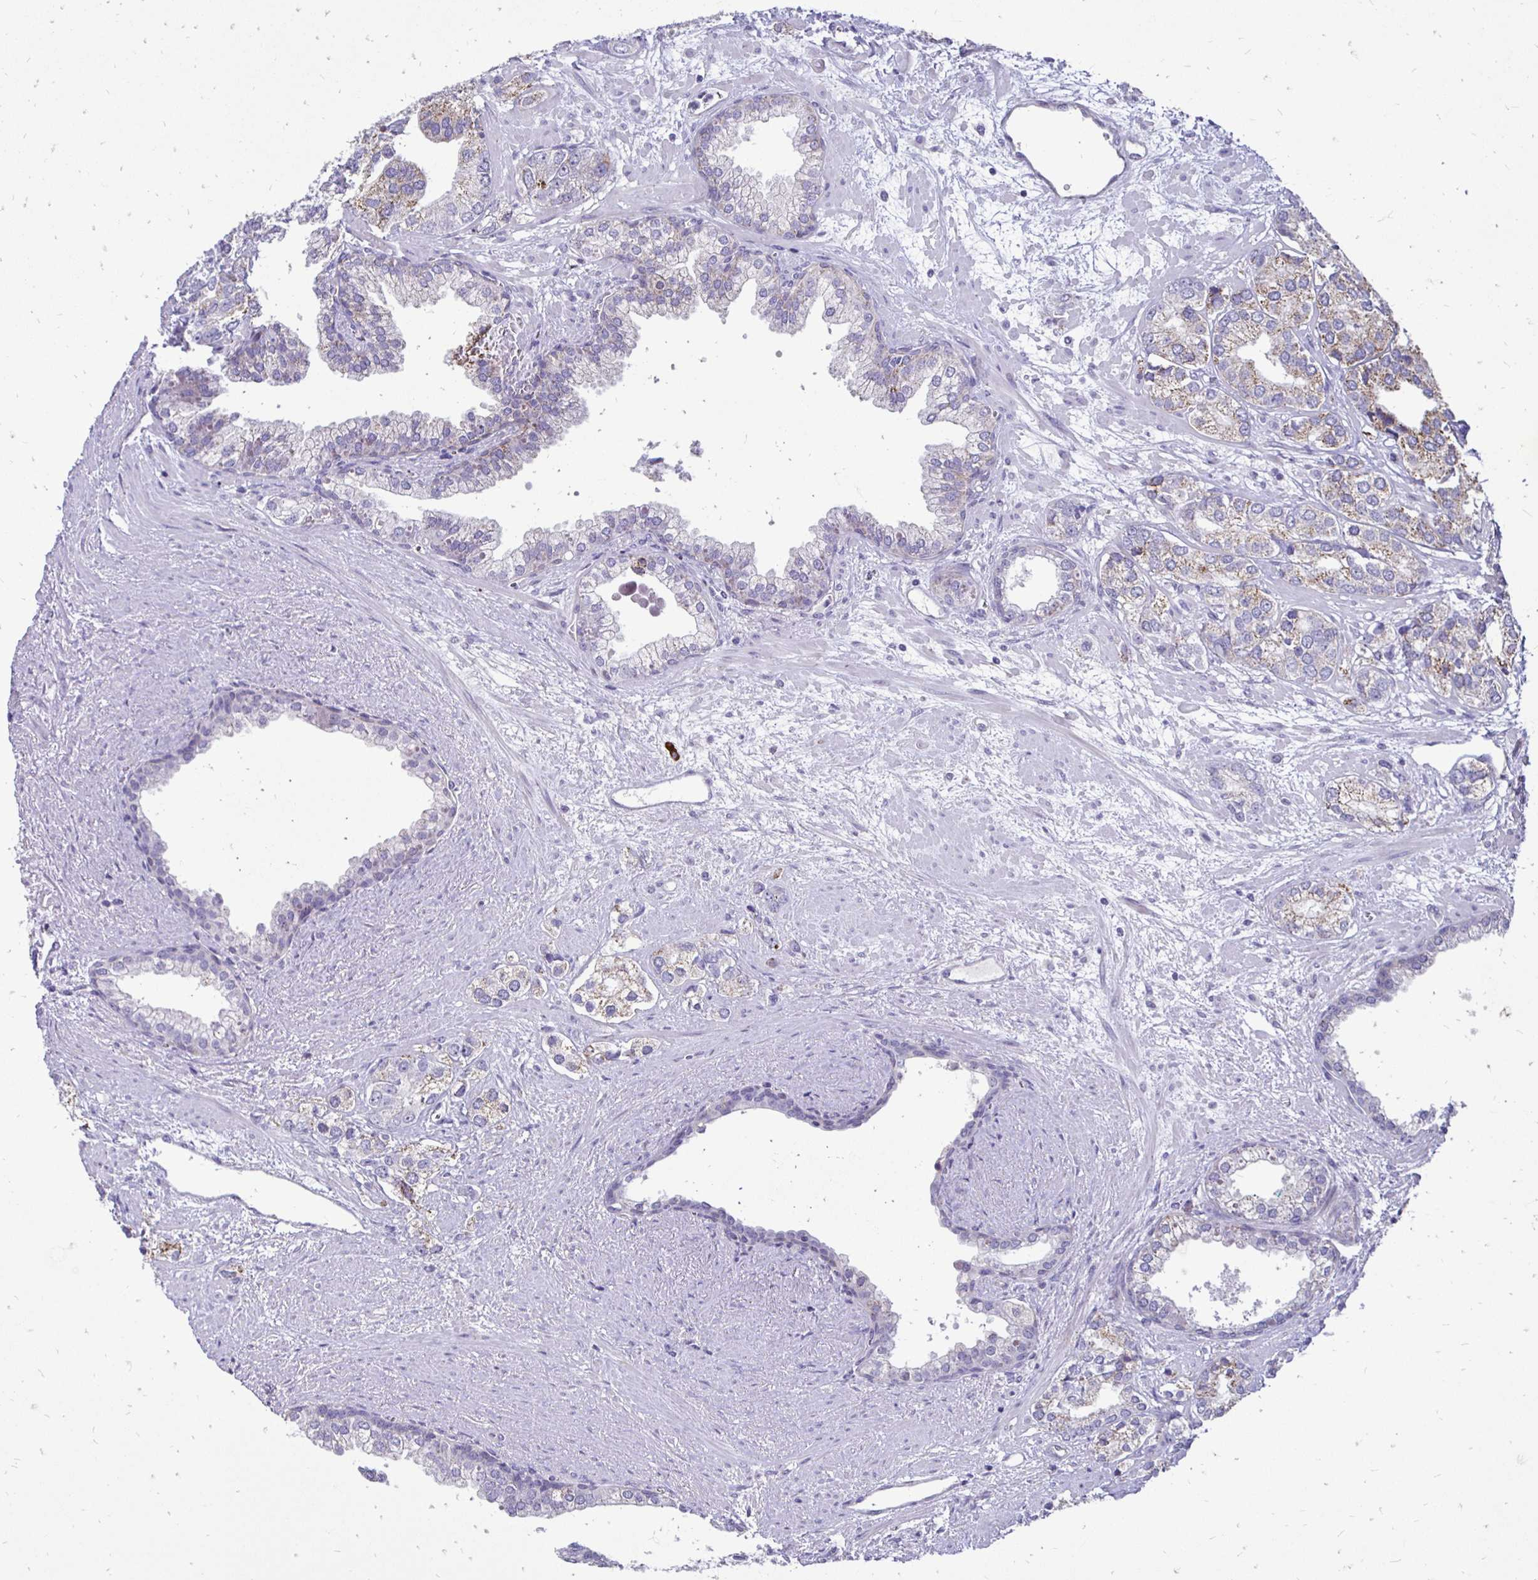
{"staining": {"intensity": "weak", "quantity": ">75%", "location": "cytoplasmic/membranous"}, "tissue": "prostate cancer", "cell_type": "Tumor cells", "image_type": "cancer", "snomed": [{"axis": "morphology", "description": "Adenocarcinoma, High grade"}, {"axis": "topography", "description": "Prostate"}], "caption": "Tumor cells demonstrate low levels of weak cytoplasmic/membranous expression in about >75% of cells in human prostate cancer (adenocarcinoma (high-grade)). The protein of interest is shown in brown color, while the nuclei are stained blue.", "gene": "GAS2", "patient": {"sex": "male", "age": 58}}